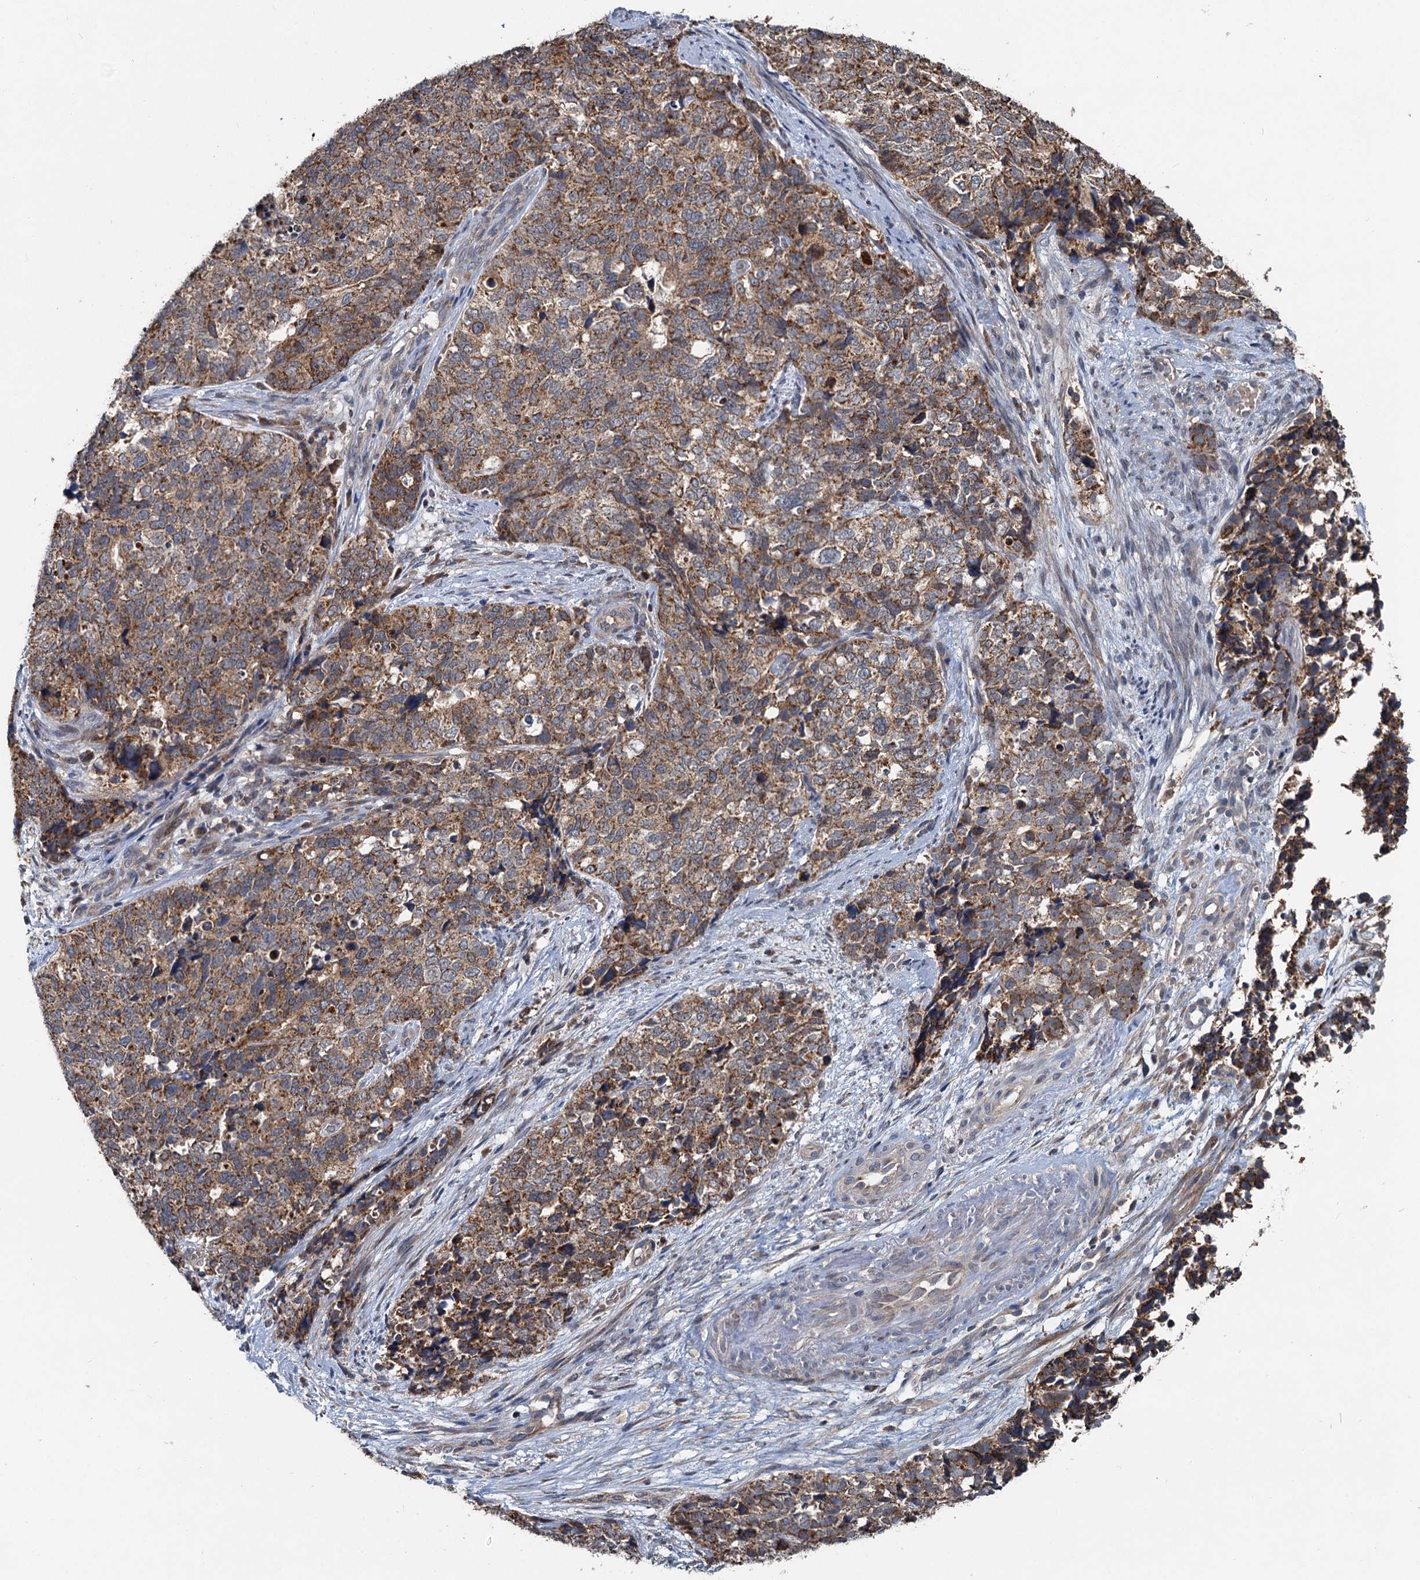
{"staining": {"intensity": "moderate", "quantity": ">75%", "location": "cytoplasmic/membranous"}, "tissue": "cervical cancer", "cell_type": "Tumor cells", "image_type": "cancer", "snomed": [{"axis": "morphology", "description": "Squamous cell carcinoma, NOS"}, {"axis": "topography", "description": "Cervix"}], "caption": "A brown stain shows moderate cytoplasmic/membranous staining of a protein in human cervical cancer tumor cells.", "gene": "OTUB1", "patient": {"sex": "female", "age": 63}}